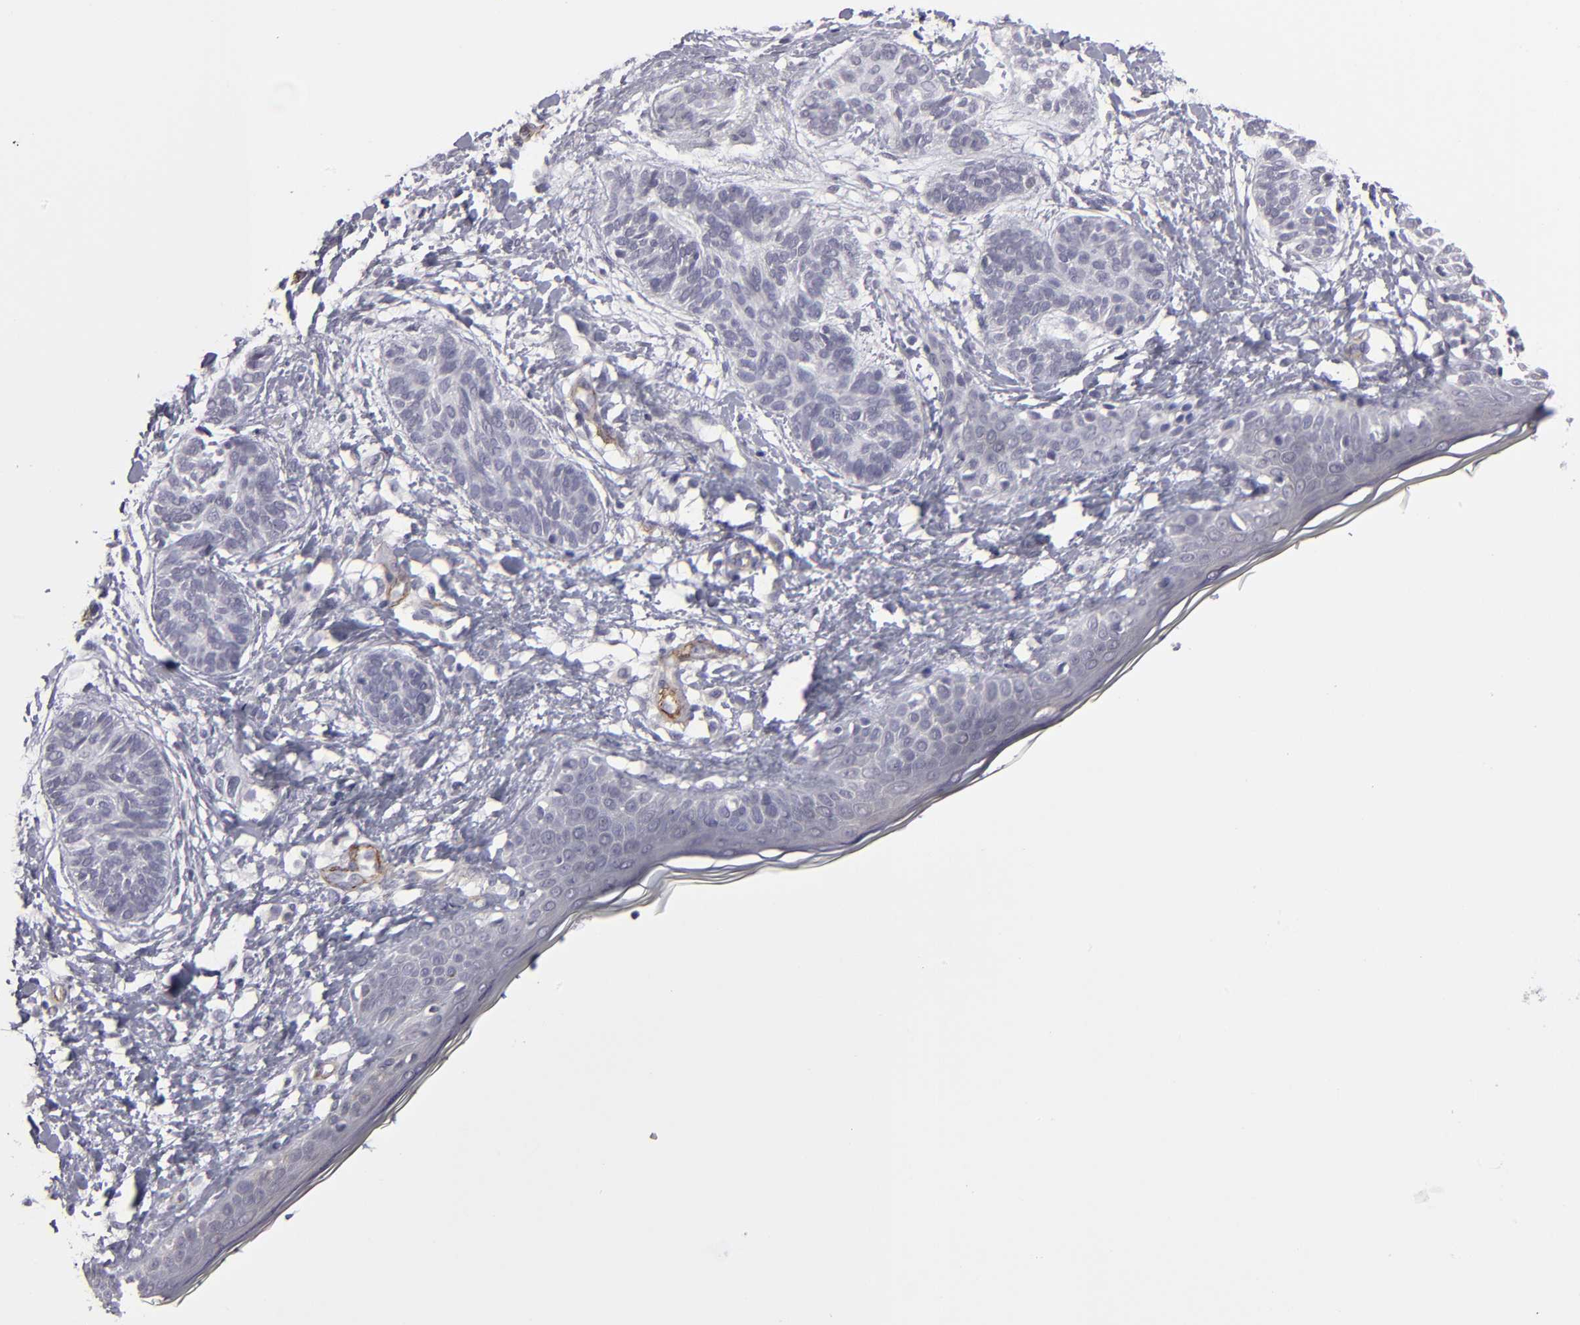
{"staining": {"intensity": "negative", "quantity": "none", "location": "none"}, "tissue": "skin cancer", "cell_type": "Tumor cells", "image_type": "cancer", "snomed": [{"axis": "morphology", "description": "Normal tissue, NOS"}, {"axis": "morphology", "description": "Basal cell carcinoma"}, {"axis": "topography", "description": "Skin"}], "caption": "A photomicrograph of skin basal cell carcinoma stained for a protein shows no brown staining in tumor cells.", "gene": "ZNF175", "patient": {"sex": "male", "age": 63}}